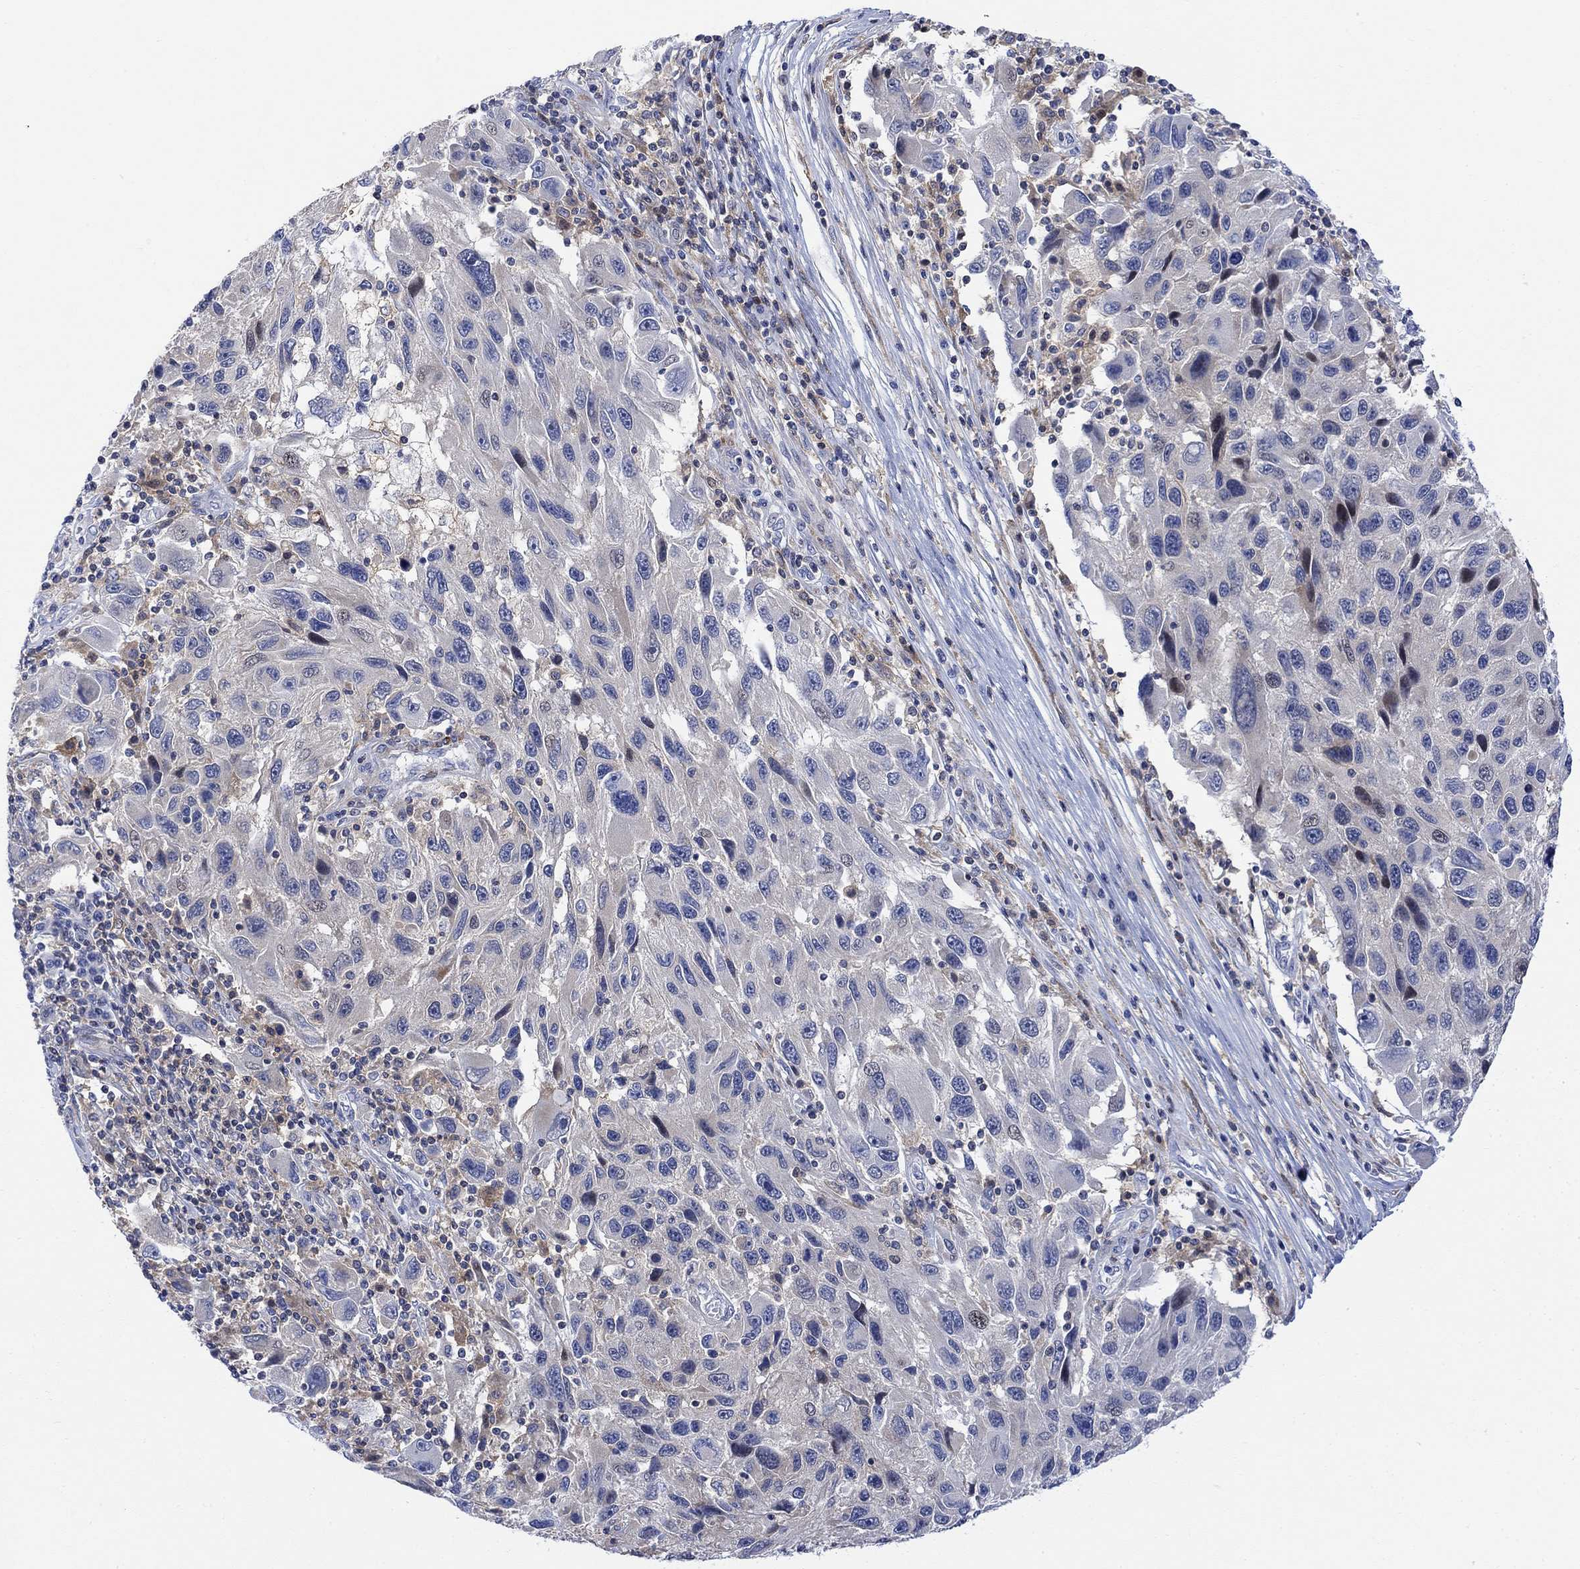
{"staining": {"intensity": "negative", "quantity": "none", "location": "none"}, "tissue": "melanoma", "cell_type": "Tumor cells", "image_type": "cancer", "snomed": [{"axis": "morphology", "description": "Malignant melanoma, NOS"}, {"axis": "topography", "description": "Skin"}], "caption": "Immunohistochemistry (IHC) of human malignant melanoma reveals no positivity in tumor cells.", "gene": "ARSK", "patient": {"sex": "male", "age": 53}}